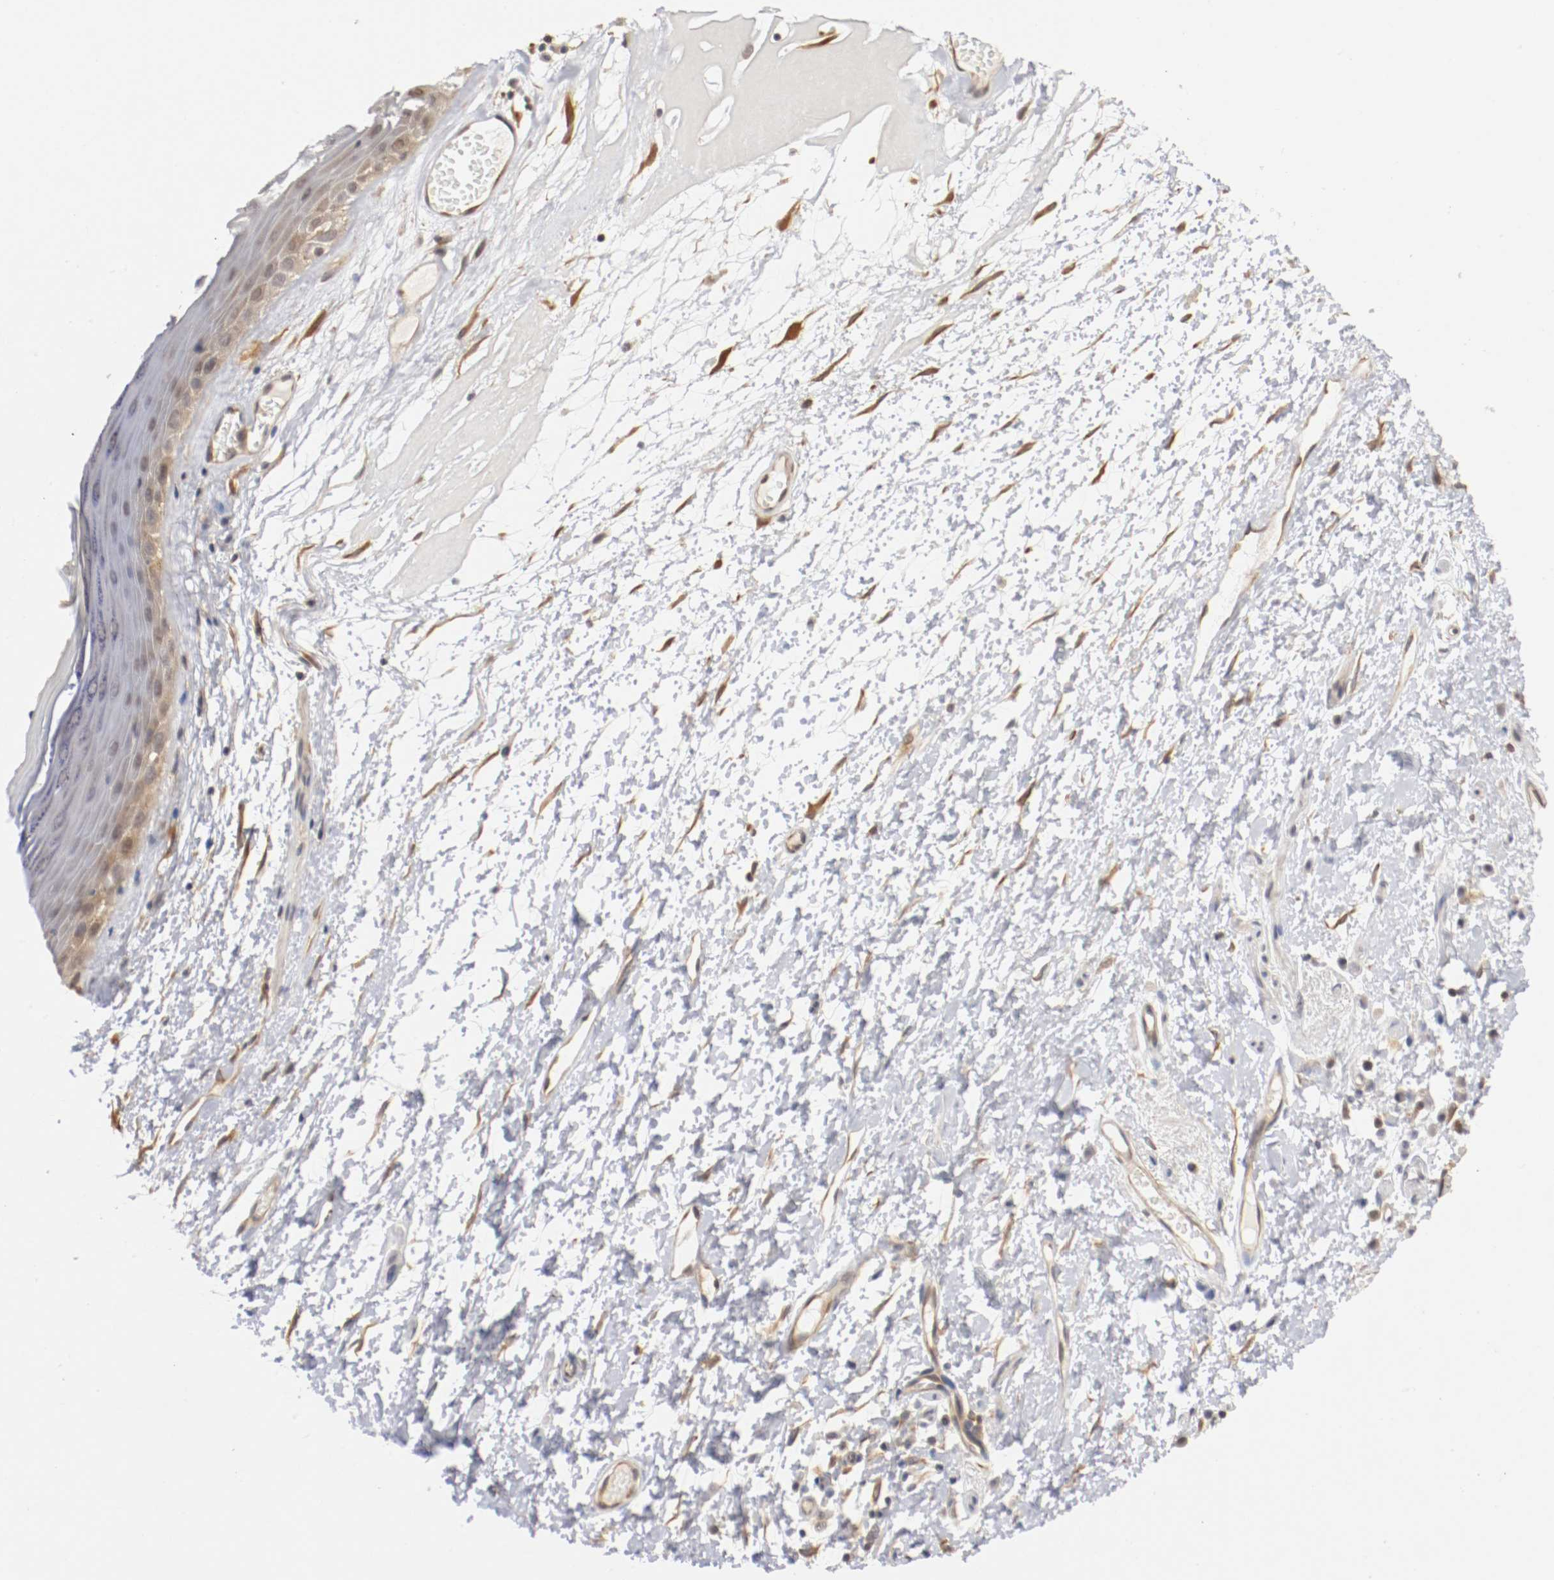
{"staining": {"intensity": "weak", "quantity": "25%-75%", "location": "cytoplasmic/membranous,nuclear"}, "tissue": "skin", "cell_type": "Epidermal cells", "image_type": "normal", "snomed": [{"axis": "morphology", "description": "Normal tissue, NOS"}, {"axis": "morphology", "description": "Inflammation, NOS"}, {"axis": "topography", "description": "Vulva"}], "caption": "This histopathology image shows benign skin stained with immunohistochemistry (IHC) to label a protein in brown. The cytoplasmic/membranous,nuclear of epidermal cells show weak positivity for the protein. Nuclei are counter-stained blue.", "gene": "RBM23", "patient": {"sex": "female", "age": 84}}